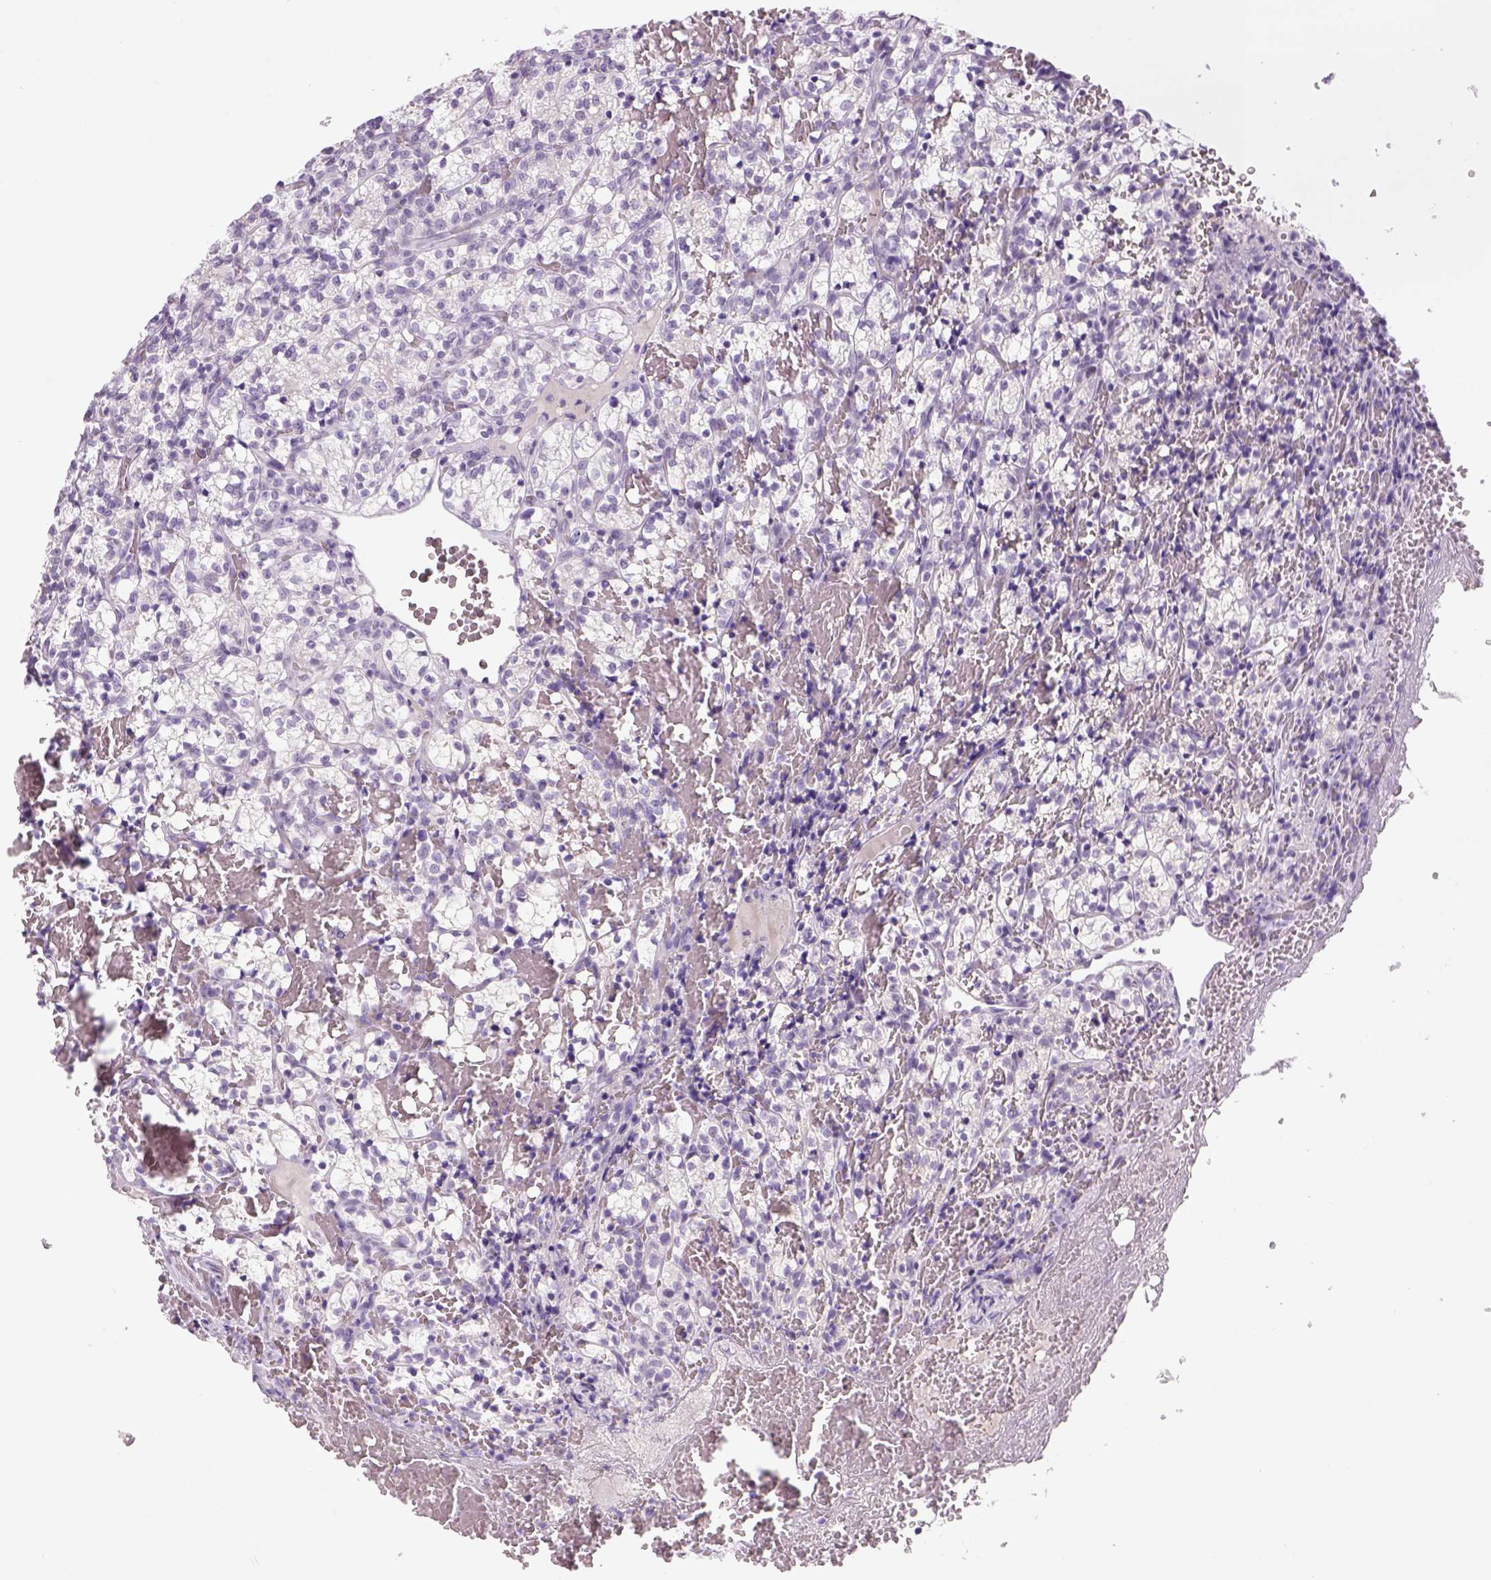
{"staining": {"intensity": "negative", "quantity": "none", "location": "none"}, "tissue": "renal cancer", "cell_type": "Tumor cells", "image_type": "cancer", "snomed": [{"axis": "morphology", "description": "Adenocarcinoma, NOS"}, {"axis": "topography", "description": "Kidney"}], "caption": "High power microscopy photomicrograph of an IHC micrograph of renal adenocarcinoma, revealing no significant staining in tumor cells. (DAB (3,3'-diaminobenzidine) immunohistochemistry (IHC), high magnification).", "gene": "DBH", "patient": {"sex": "female", "age": 69}}